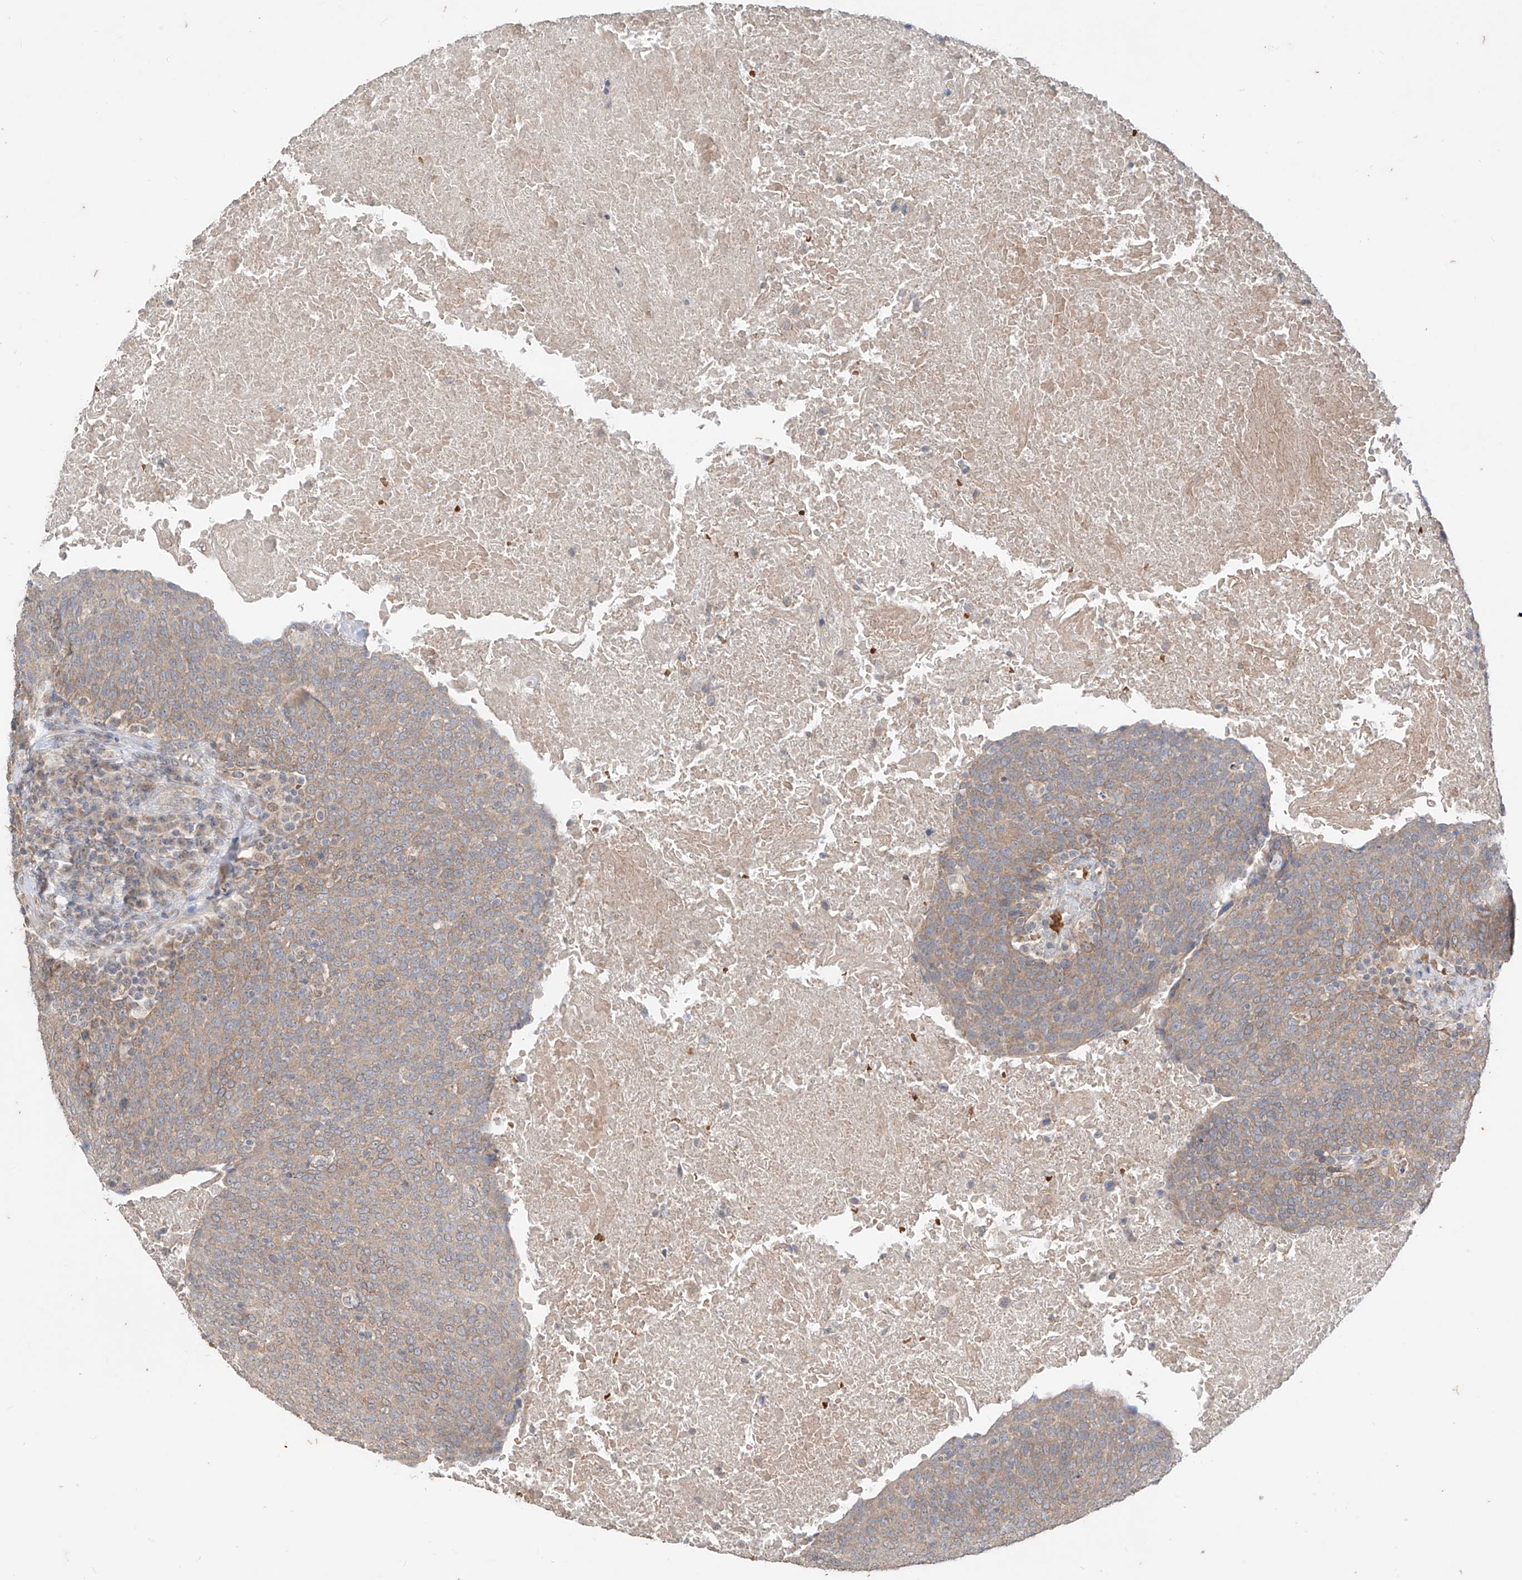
{"staining": {"intensity": "moderate", "quantity": ">75%", "location": "cytoplasmic/membranous"}, "tissue": "head and neck cancer", "cell_type": "Tumor cells", "image_type": "cancer", "snomed": [{"axis": "morphology", "description": "Squamous cell carcinoma, NOS"}, {"axis": "morphology", "description": "Squamous cell carcinoma, metastatic, NOS"}, {"axis": "topography", "description": "Lymph node"}, {"axis": "topography", "description": "Head-Neck"}], "caption": "A brown stain shows moderate cytoplasmic/membranous staining of a protein in human metastatic squamous cell carcinoma (head and neck) tumor cells.", "gene": "MTUS2", "patient": {"sex": "male", "age": 62}}